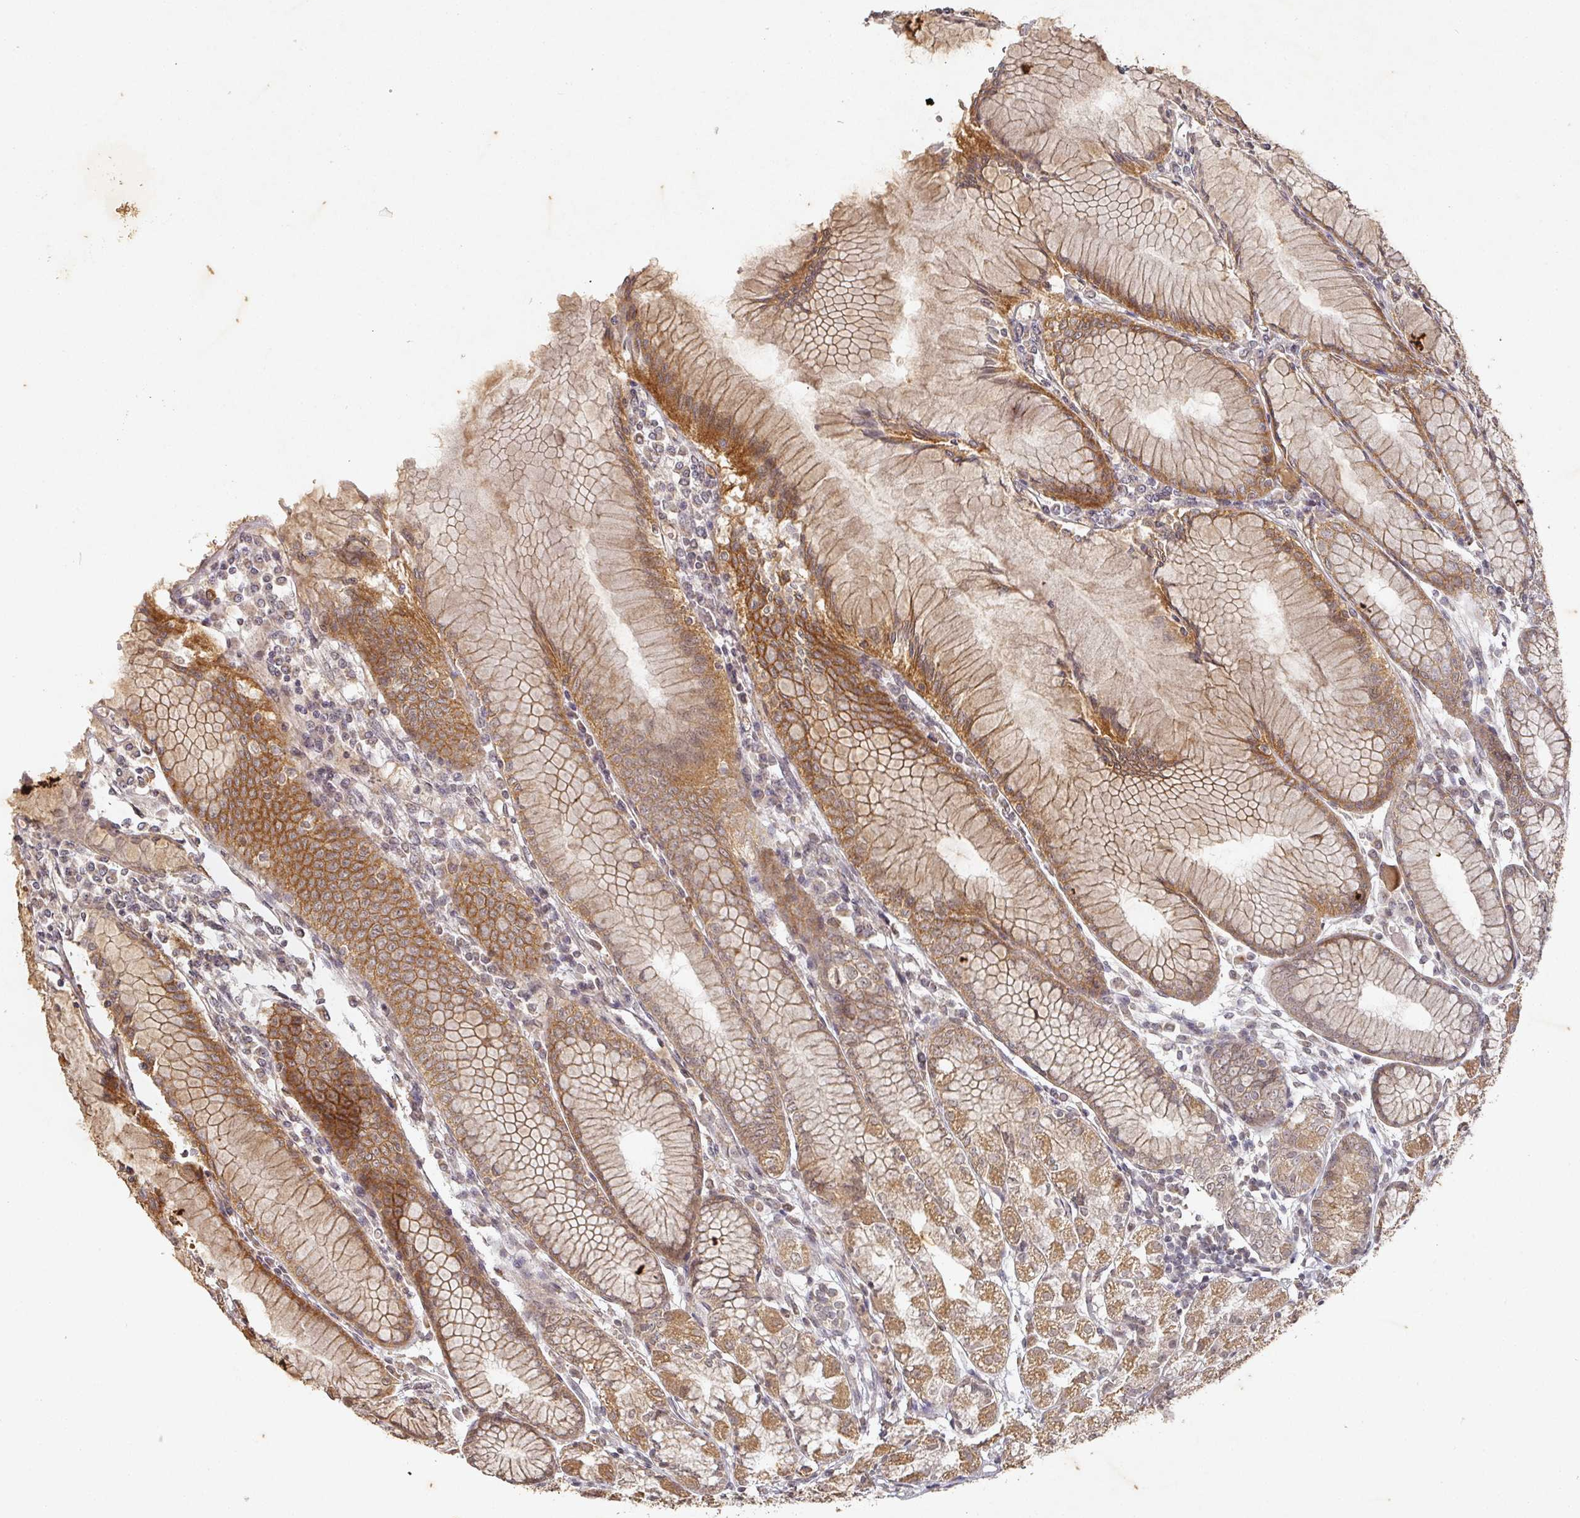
{"staining": {"intensity": "moderate", "quantity": ">75%", "location": "cytoplasmic/membranous"}, "tissue": "stomach", "cell_type": "Glandular cells", "image_type": "normal", "snomed": [{"axis": "morphology", "description": "Normal tissue, NOS"}, {"axis": "topography", "description": "Stomach"}], "caption": "Stomach stained for a protein demonstrates moderate cytoplasmic/membranous positivity in glandular cells. The staining is performed using DAB (3,3'-diaminobenzidine) brown chromogen to label protein expression. The nuclei are counter-stained blue using hematoxylin.", "gene": "CAPN5", "patient": {"sex": "female", "age": 57}}